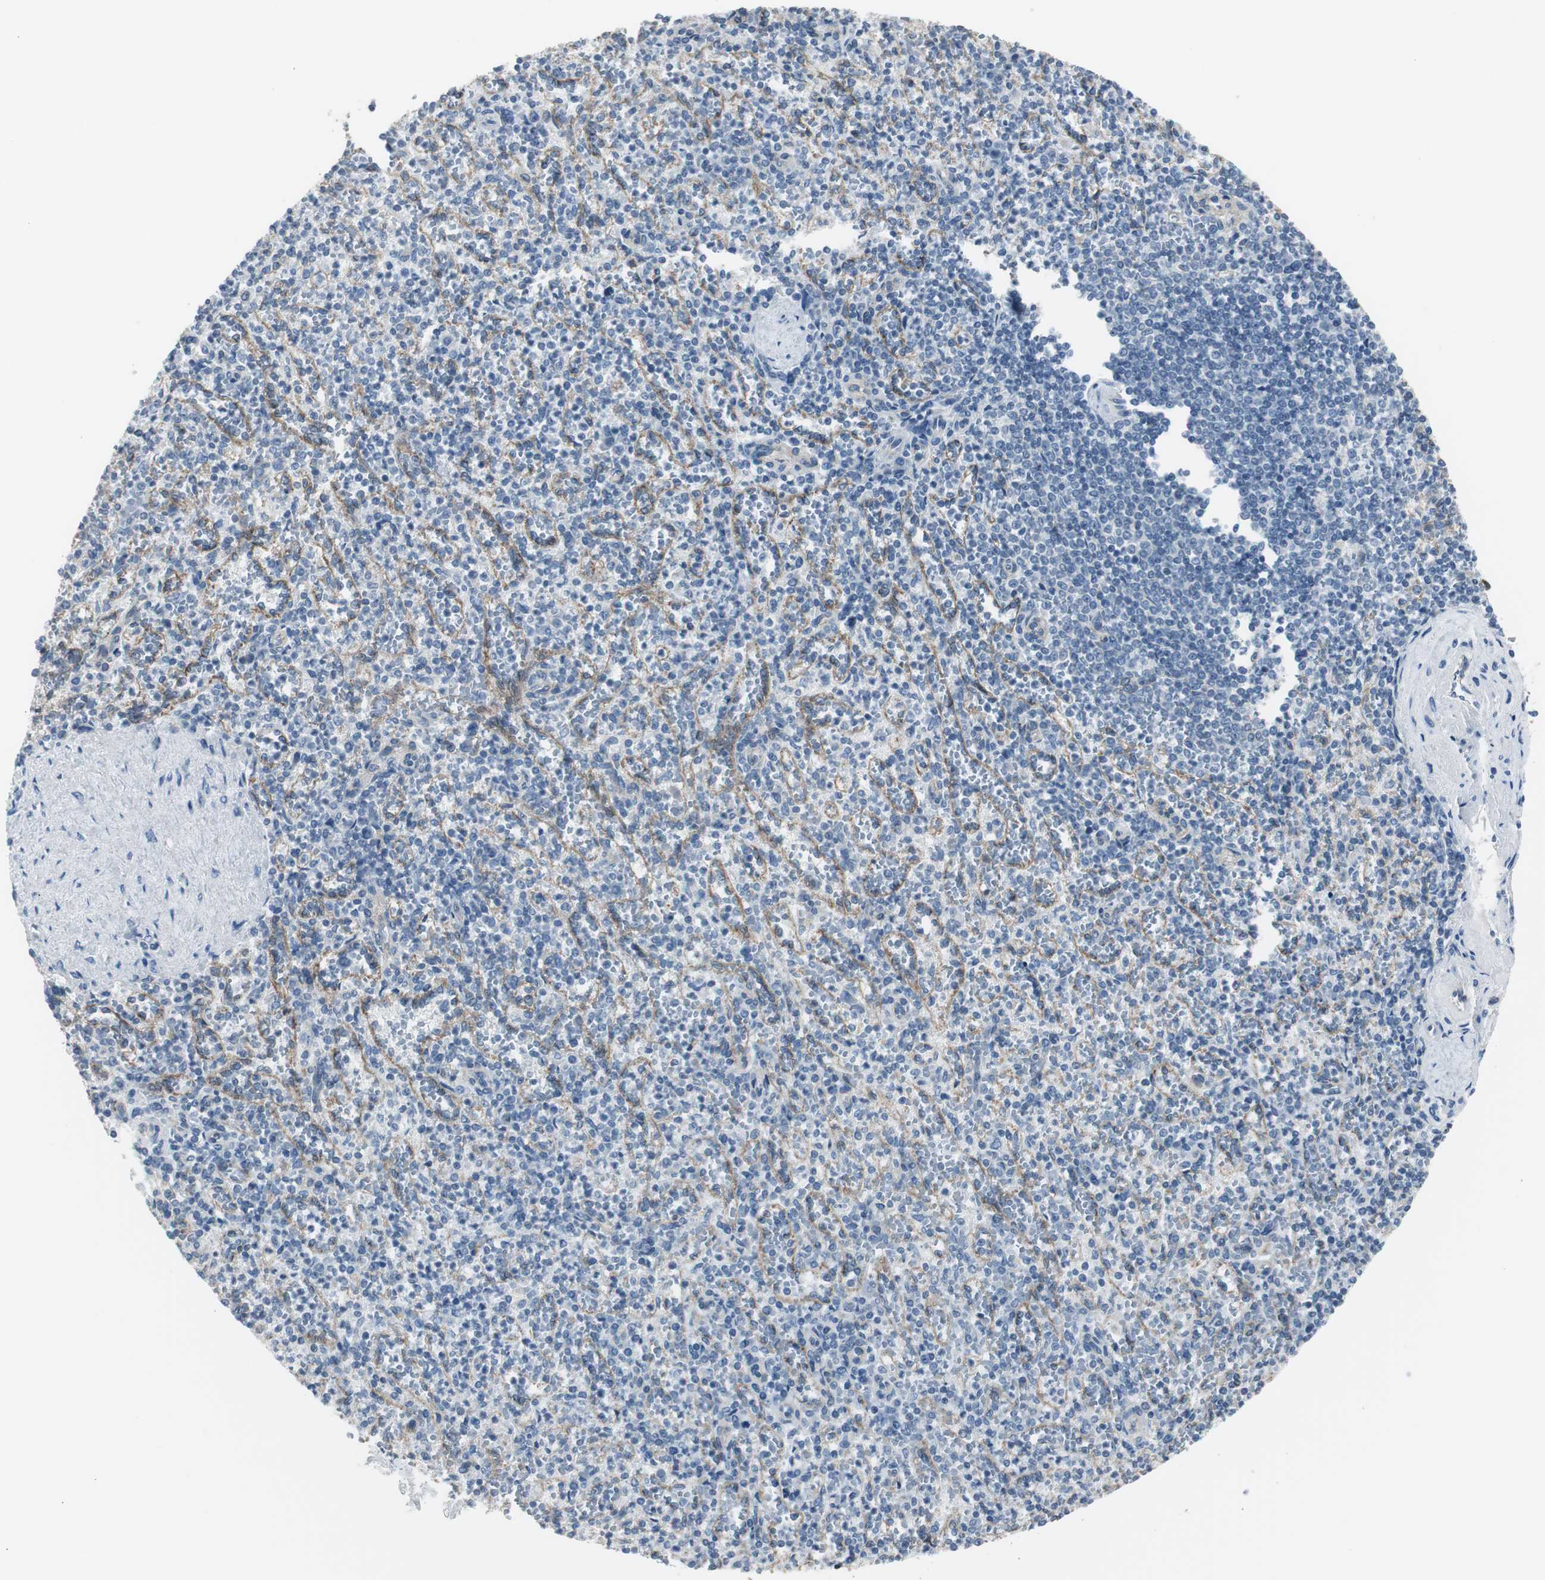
{"staining": {"intensity": "negative", "quantity": "none", "location": "none"}, "tissue": "spleen", "cell_type": "Cells in red pulp", "image_type": "normal", "snomed": [{"axis": "morphology", "description": "Normal tissue, NOS"}, {"axis": "topography", "description": "Spleen"}], "caption": "A histopathology image of human spleen is negative for staining in cells in red pulp. (DAB (3,3'-diaminobenzidine) immunohistochemistry, high magnification).", "gene": "STXBP4", "patient": {"sex": "female", "age": 74}}